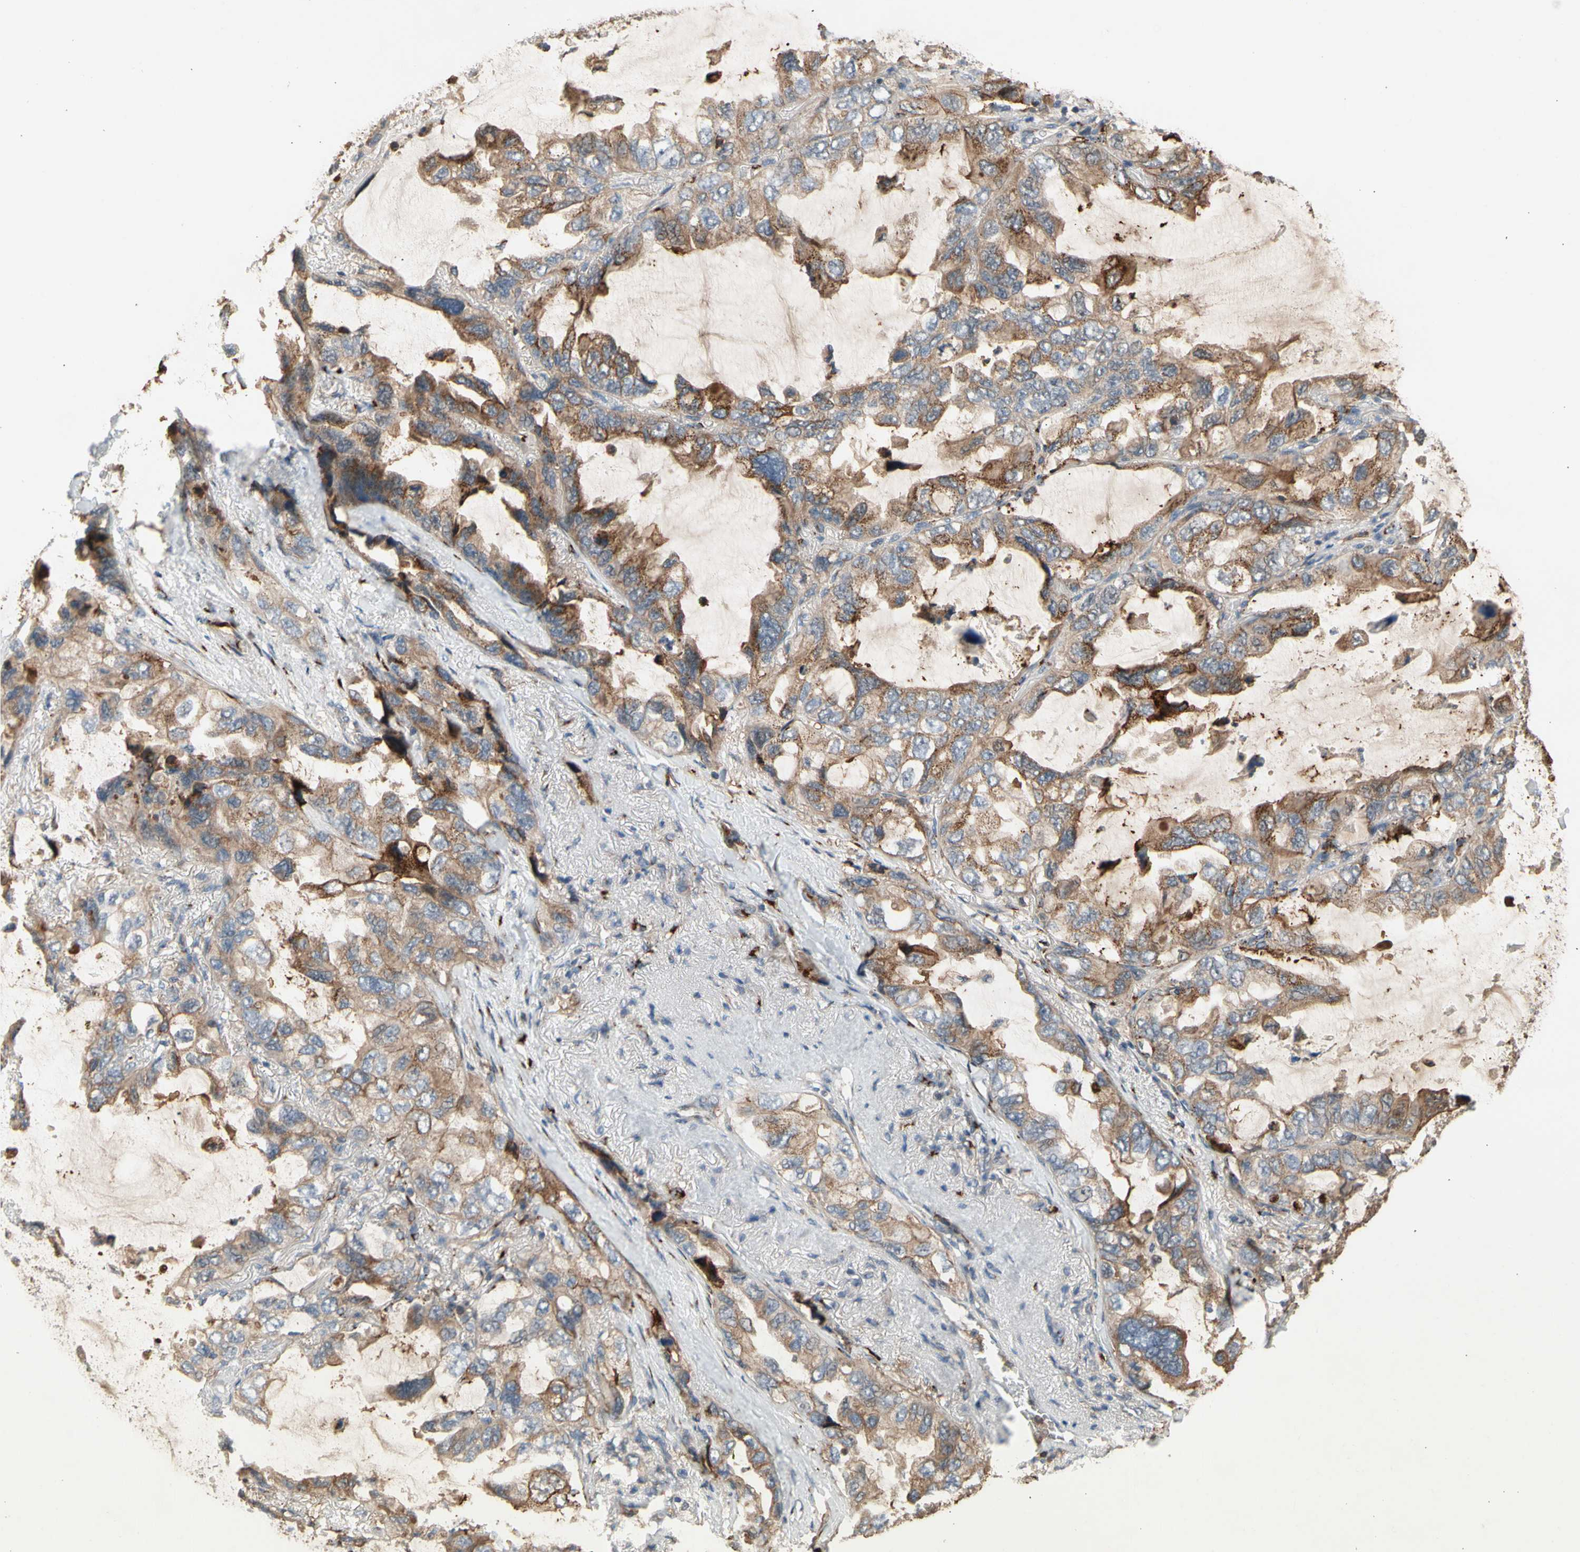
{"staining": {"intensity": "moderate", "quantity": ">75%", "location": "cytoplasmic/membranous"}, "tissue": "lung cancer", "cell_type": "Tumor cells", "image_type": "cancer", "snomed": [{"axis": "morphology", "description": "Squamous cell carcinoma, NOS"}, {"axis": "topography", "description": "Lung"}], "caption": "Moderate cytoplasmic/membranous expression is identified in about >75% of tumor cells in lung cancer (squamous cell carcinoma).", "gene": "GALNT5", "patient": {"sex": "female", "age": 73}}